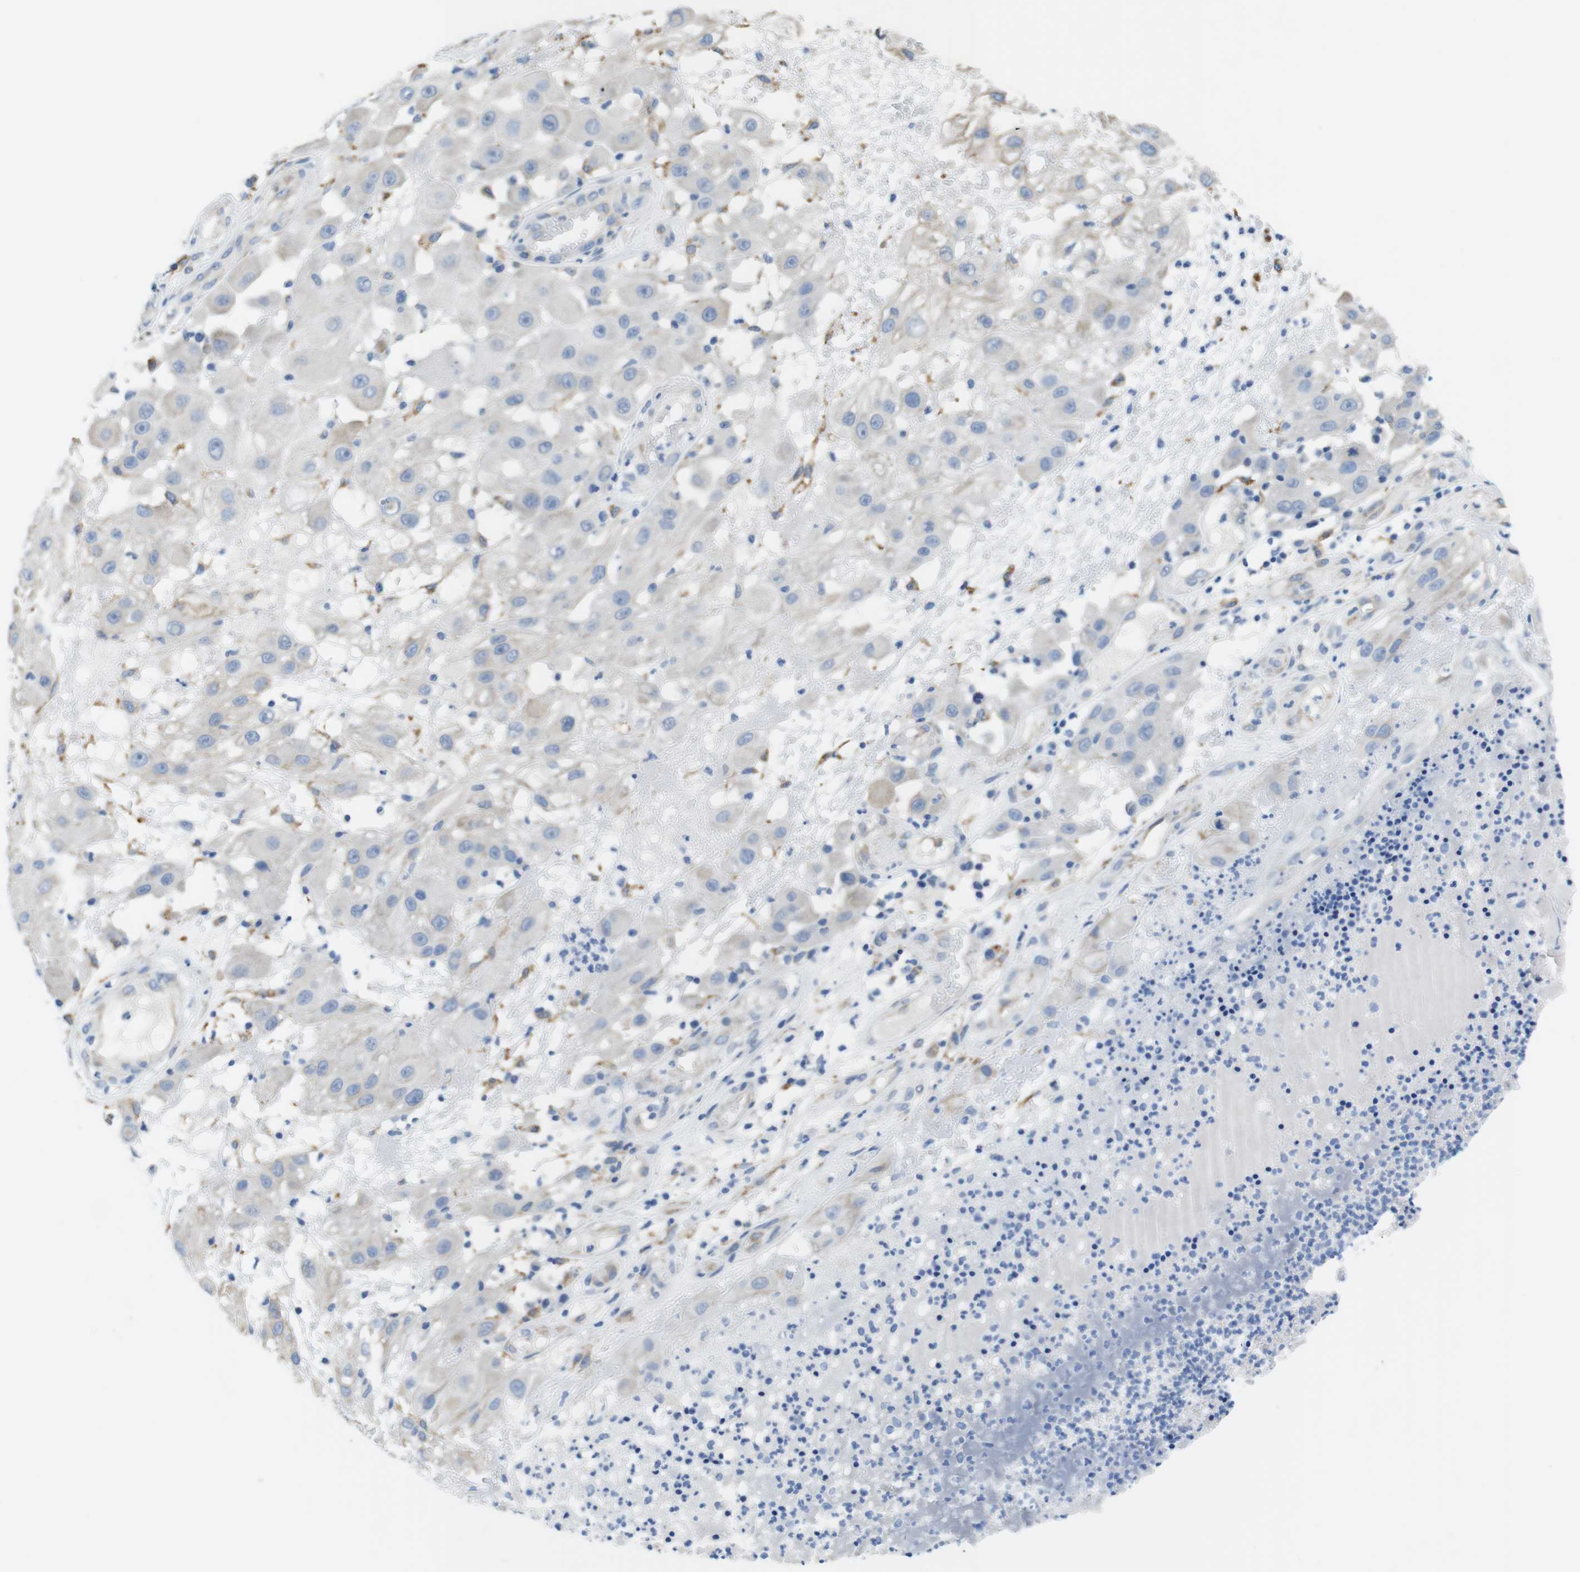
{"staining": {"intensity": "negative", "quantity": "none", "location": "none"}, "tissue": "melanoma", "cell_type": "Tumor cells", "image_type": "cancer", "snomed": [{"axis": "morphology", "description": "Malignant melanoma, NOS"}, {"axis": "topography", "description": "Skin"}], "caption": "Tumor cells are negative for brown protein staining in malignant melanoma. (Stains: DAB immunohistochemistry with hematoxylin counter stain, Microscopy: brightfield microscopy at high magnification).", "gene": "CDH8", "patient": {"sex": "female", "age": 81}}